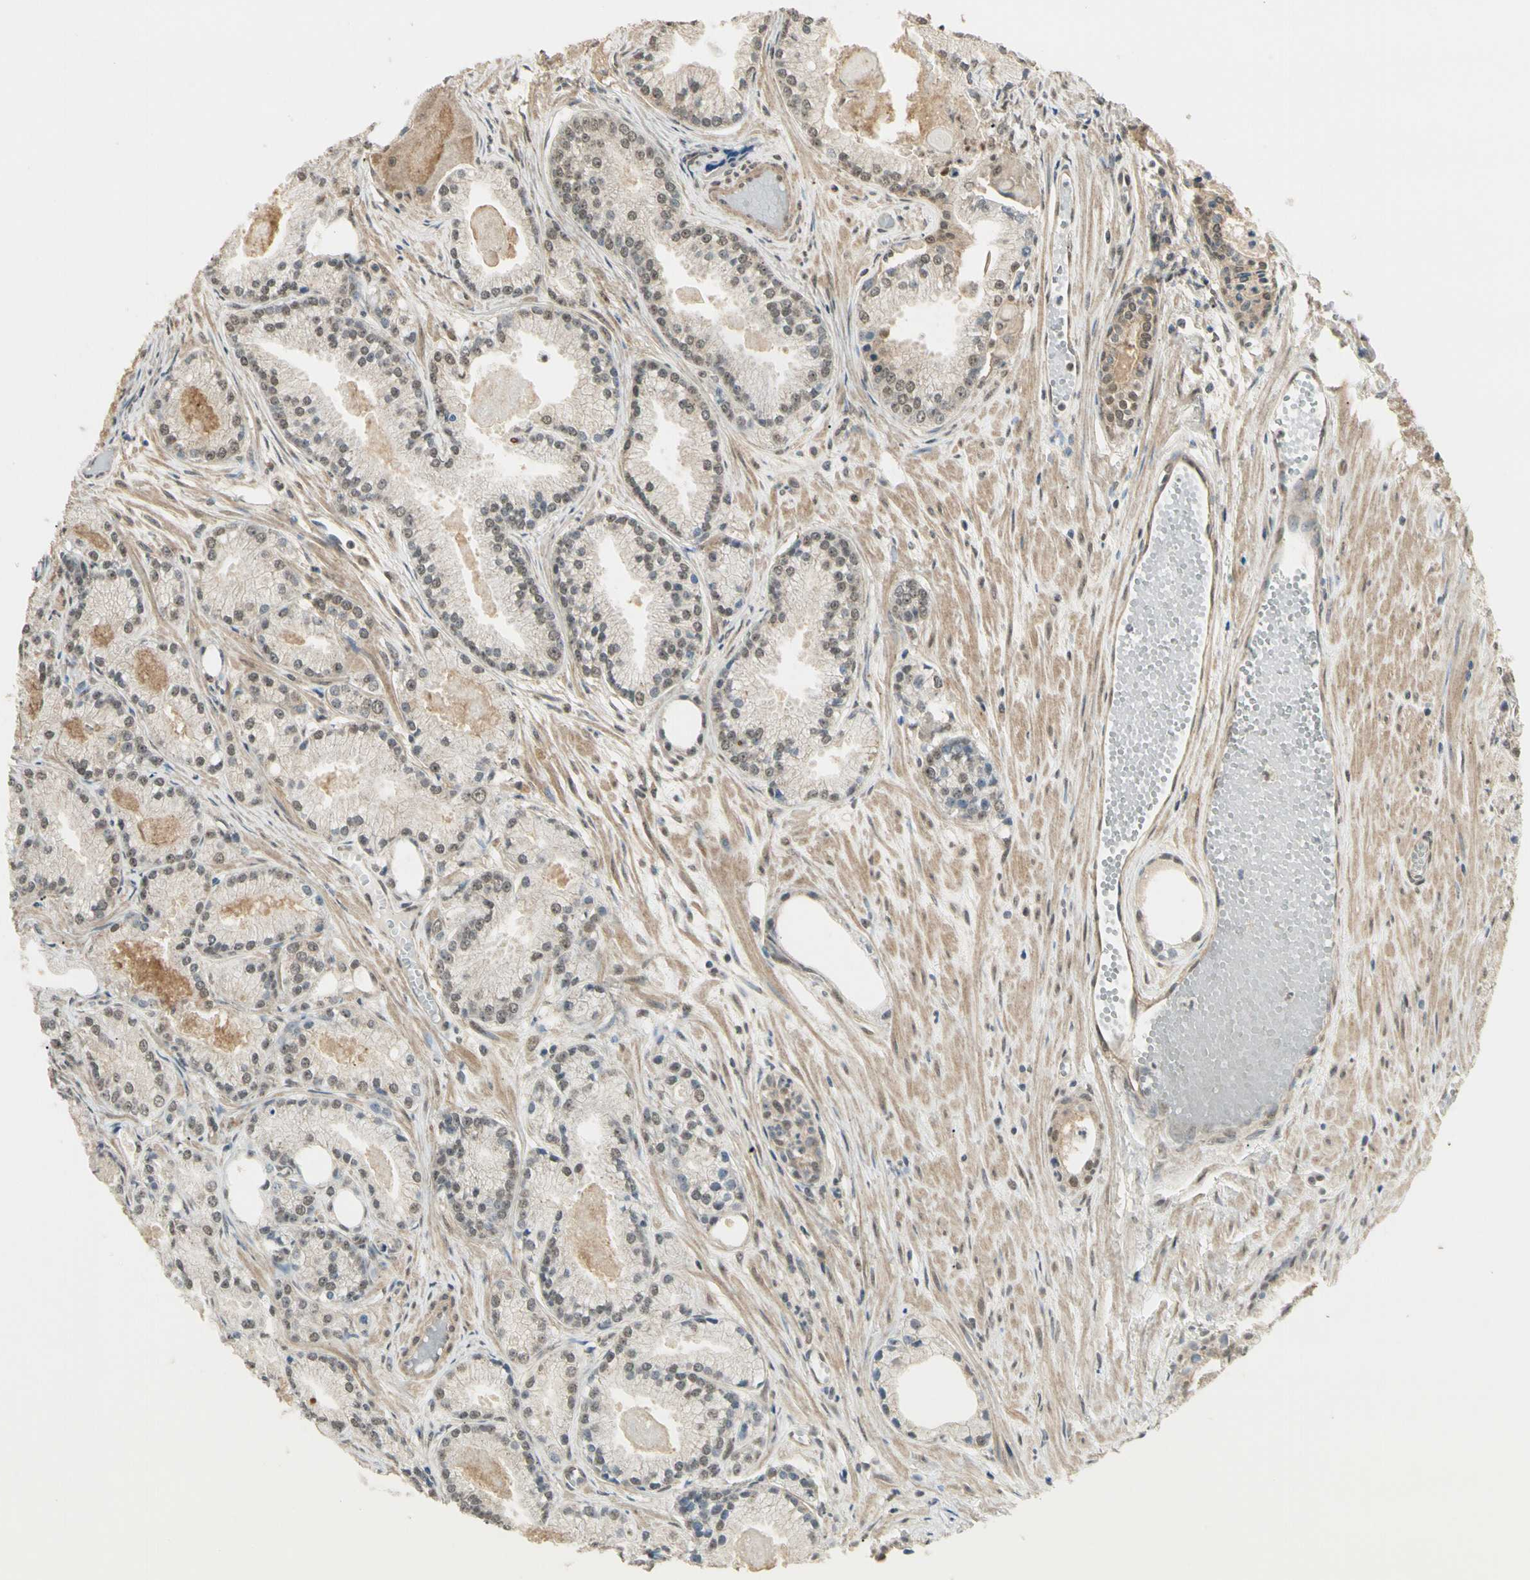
{"staining": {"intensity": "weak", "quantity": ">75%", "location": "cytoplasmic/membranous,nuclear"}, "tissue": "prostate cancer", "cell_type": "Tumor cells", "image_type": "cancer", "snomed": [{"axis": "morphology", "description": "Adenocarcinoma, Low grade"}, {"axis": "topography", "description": "Prostate"}], "caption": "Approximately >75% of tumor cells in prostate adenocarcinoma (low-grade) reveal weak cytoplasmic/membranous and nuclear protein positivity as visualized by brown immunohistochemical staining.", "gene": "SGCA", "patient": {"sex": "male", "age": 72}}